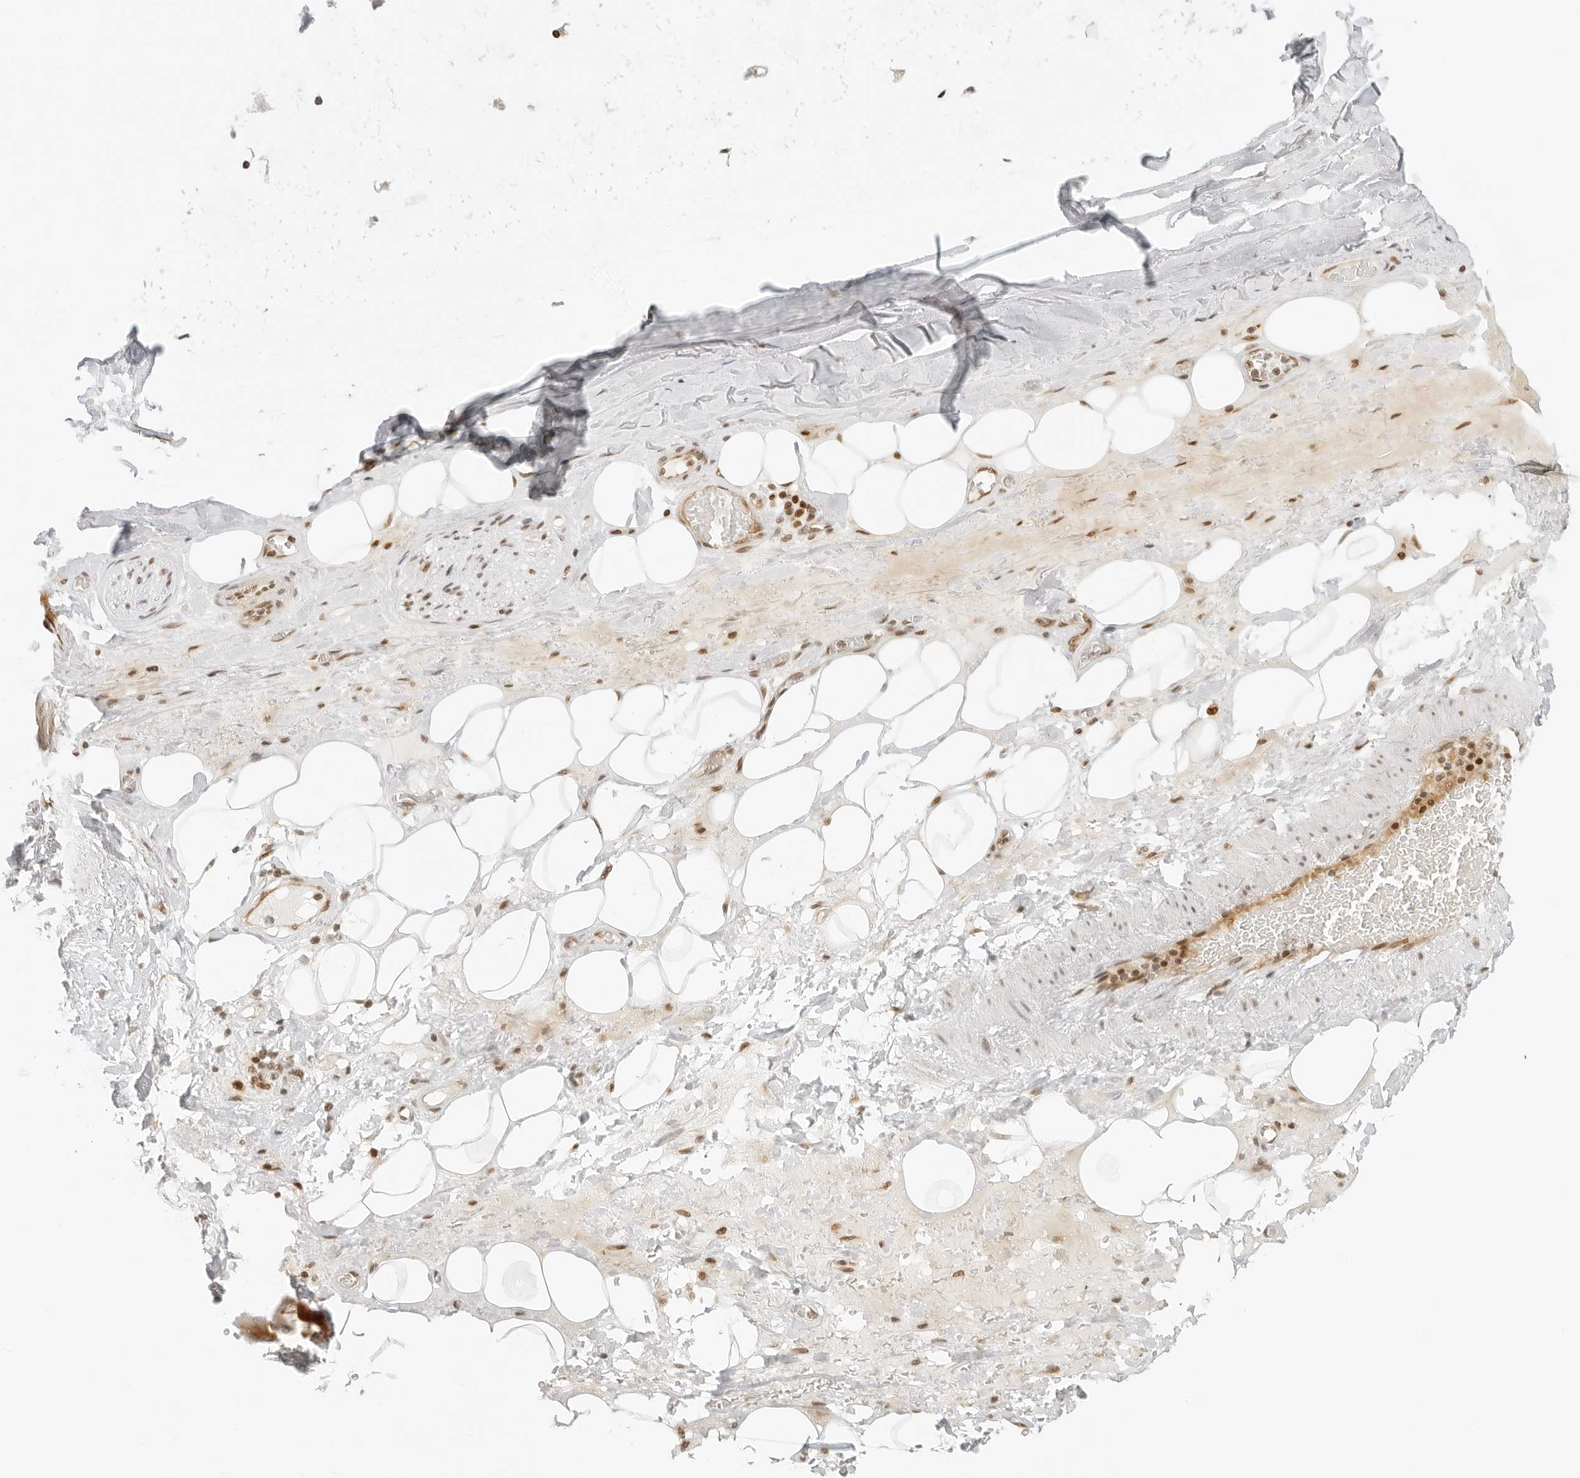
{"staining": {"intensity": "moderate", "quantity": ">75%", "location": "nuclear"}, "tissue": "adipose tissue", "cell_type": "Adipocytes", "image_type": "normal", "snomed": [{"axis": "morphology", "description": "Normal tissue, NOS"}, {"axis": "topography", "description": "Cartilage tissue"}], "caption": "Human adipose tissue stained with a brown dye shows moderate nuclear positive positivity in about >75% of adipocytes.", "gene": "RCC1", "patient": {"sex": "female", "age": 63}}